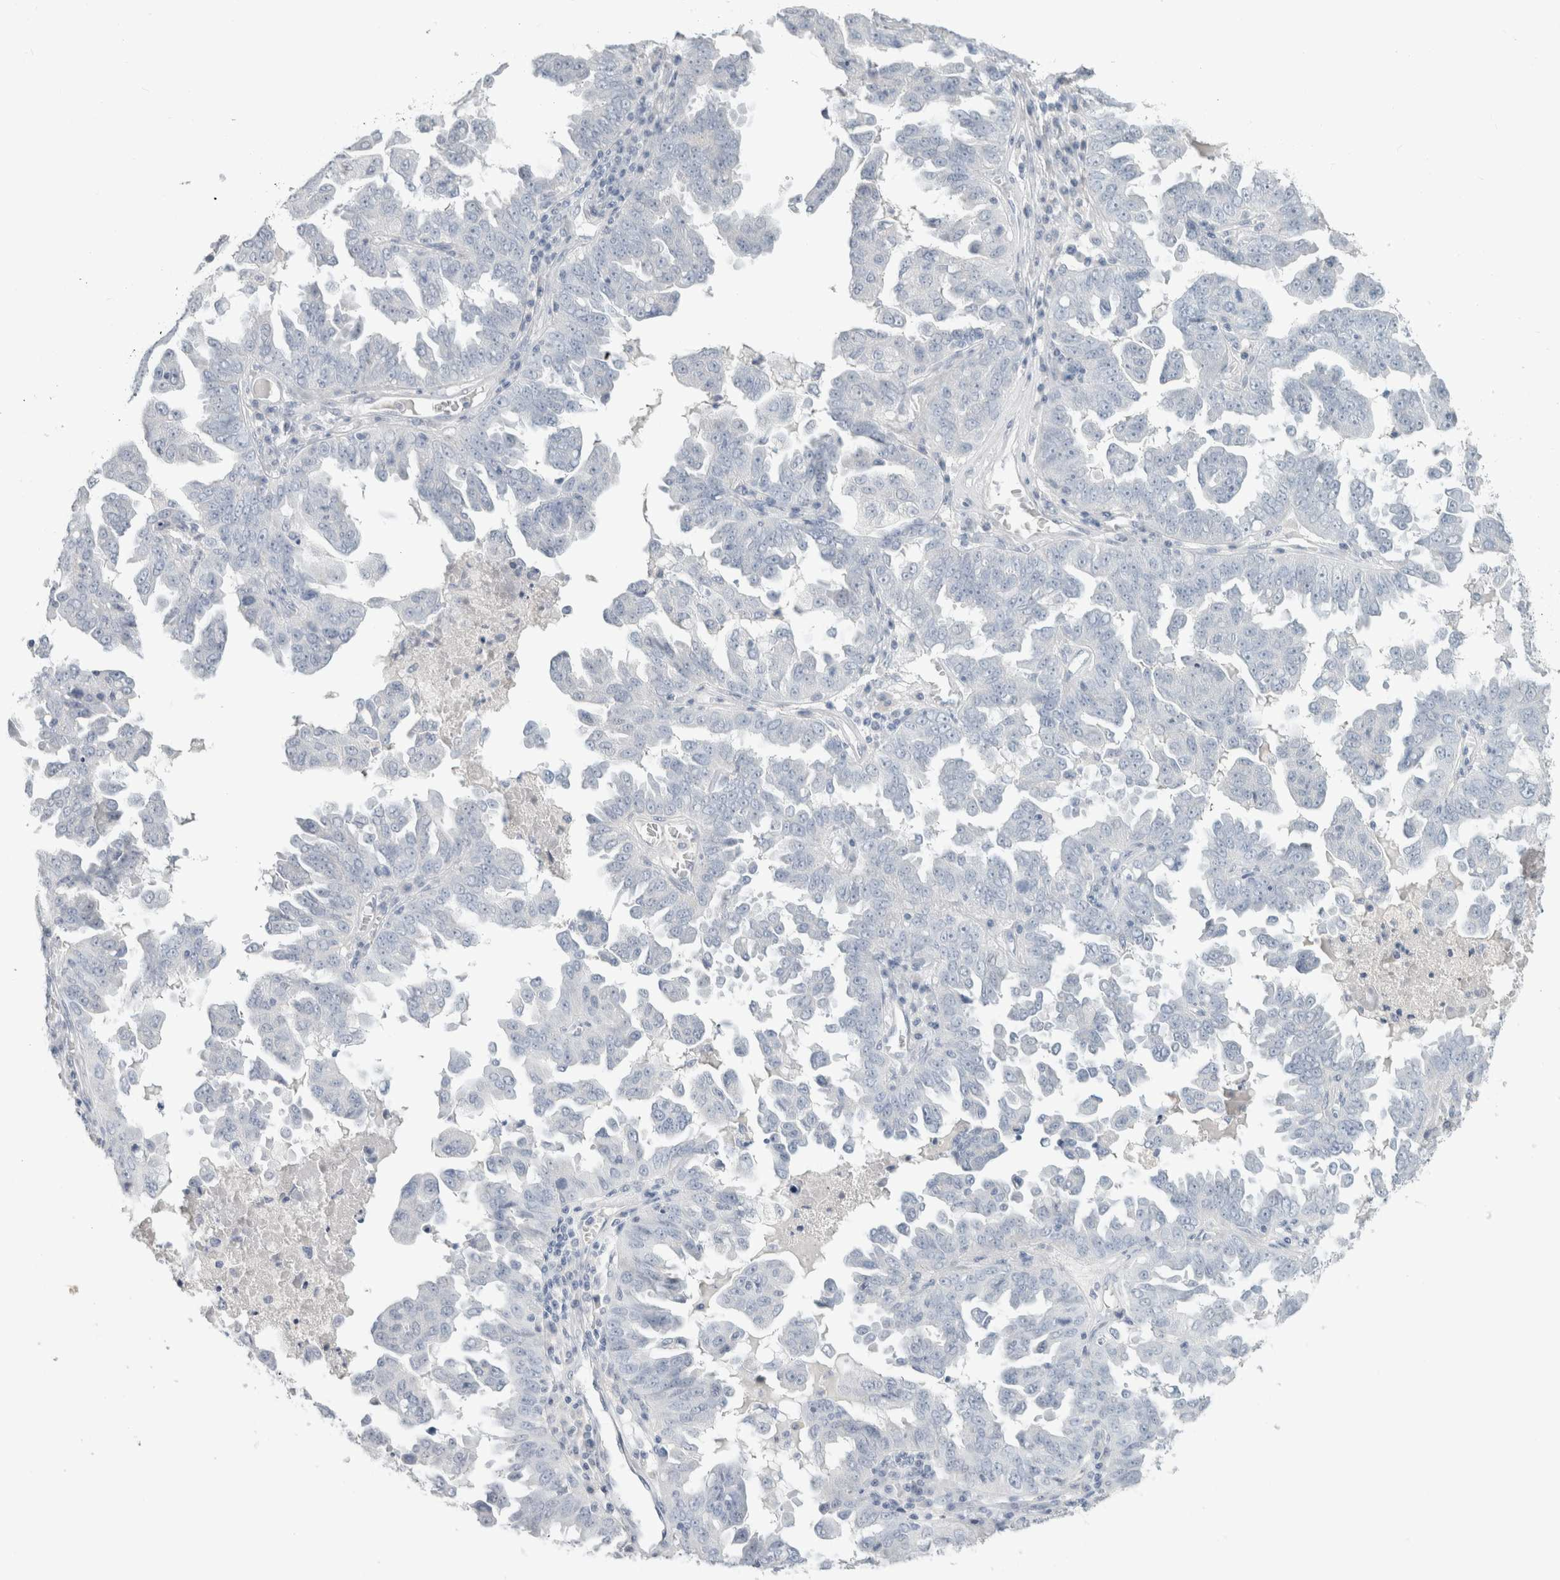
{"staining": {"intensity": "negative", "quantity": "none", "location": "none"}, "tissue": "ovarian cancer", "cell_type": "Tumor cells", "image_type": "cancer", "snomed": [{"axis": "morphology", "description": "Carcinoma, endometroid"}, {"axis": "topography", "description": "Ovary"}], "caption": "This is an immunohistochemistry (IHC) micrograph of ovarian endometroid carcinoma. There is no expression in tumor cells.", "gene": "SLC6A1", "patient": {"sex": "female", "age": 62}}